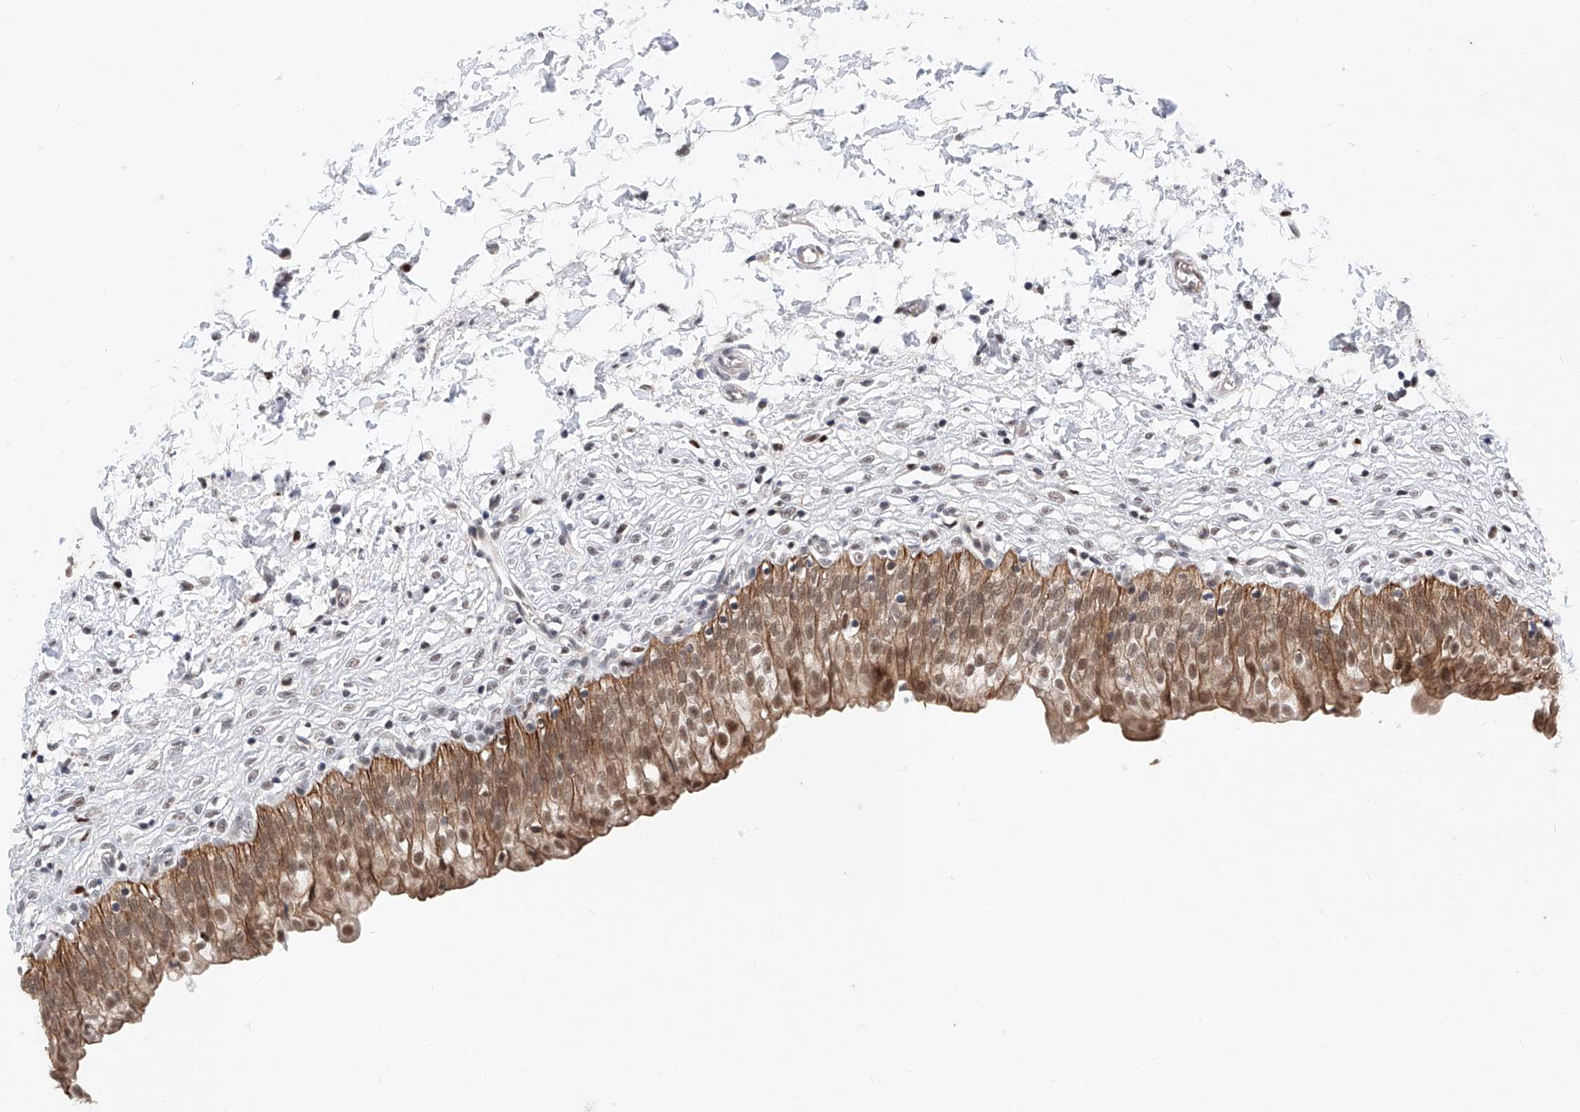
{"staining": {"intensity": "strong", "quantity": ">75%", "location": "cytoplasmic/membranous,nuclear"}, "tissue": "urinary bladder", "cell_type": "Urothelial cells", "image_type": "normal", "snomed": [{"axis": "morphology", "description": "Normal tissue, NOS"}, {"axis": "topography", "description": "Urinary bladder"}], "caption": "Urinary bladder stained with DAB (3,3'-diaminobenzidine) immunohistochemistry (IHC) exhibits high levels of strong cytoplasmic/membranous,nuclear expression in about >75% of urothelial cells. The staining was performed using DAB to visualize the protein expression in brown, while the nuclei were stained in blue with hematoxylin (Magnification: 20x).", "gene": "SNRNP200", "patient": {"sex": "male", "age": 55}}